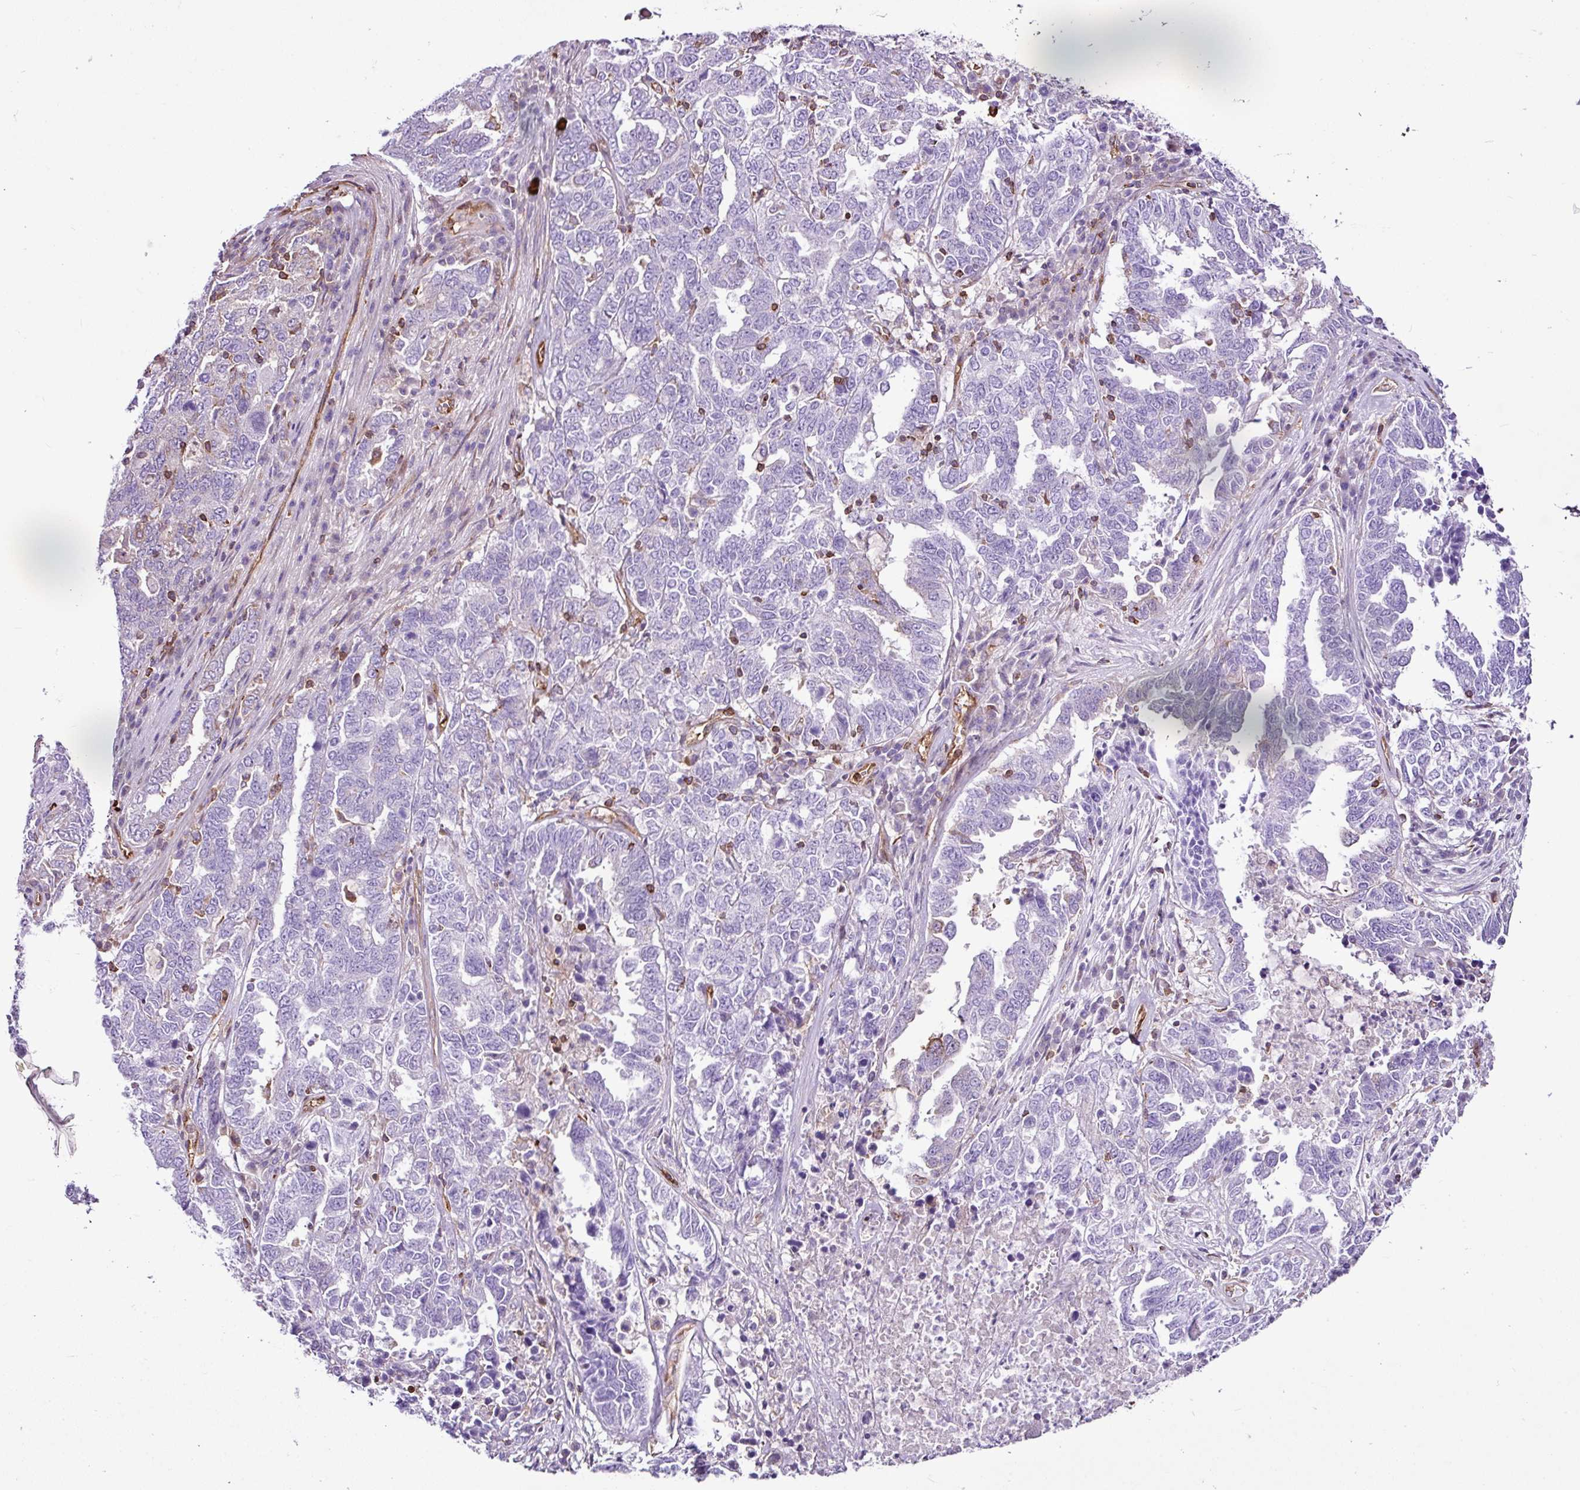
{"staining": {"intensity": "negative", "quantity": "none", "location": "none"}, "tissue": "ovarian cancer", "cell_type": "Tumor cells", "image_type": "cancer", "snomed": [{"axis": "morphology", "description": "Carcinoma, endometroid"}, {"axis": "topography", "description": "Ovary"}], "caption": "This is an immunohistochemistry (IHC) histopathology image of endometroid carcinoma (ovarian). There is no positivity in tumor cells.", "gene": "EME2", "patient": {"sex": "female", "age": 62}}